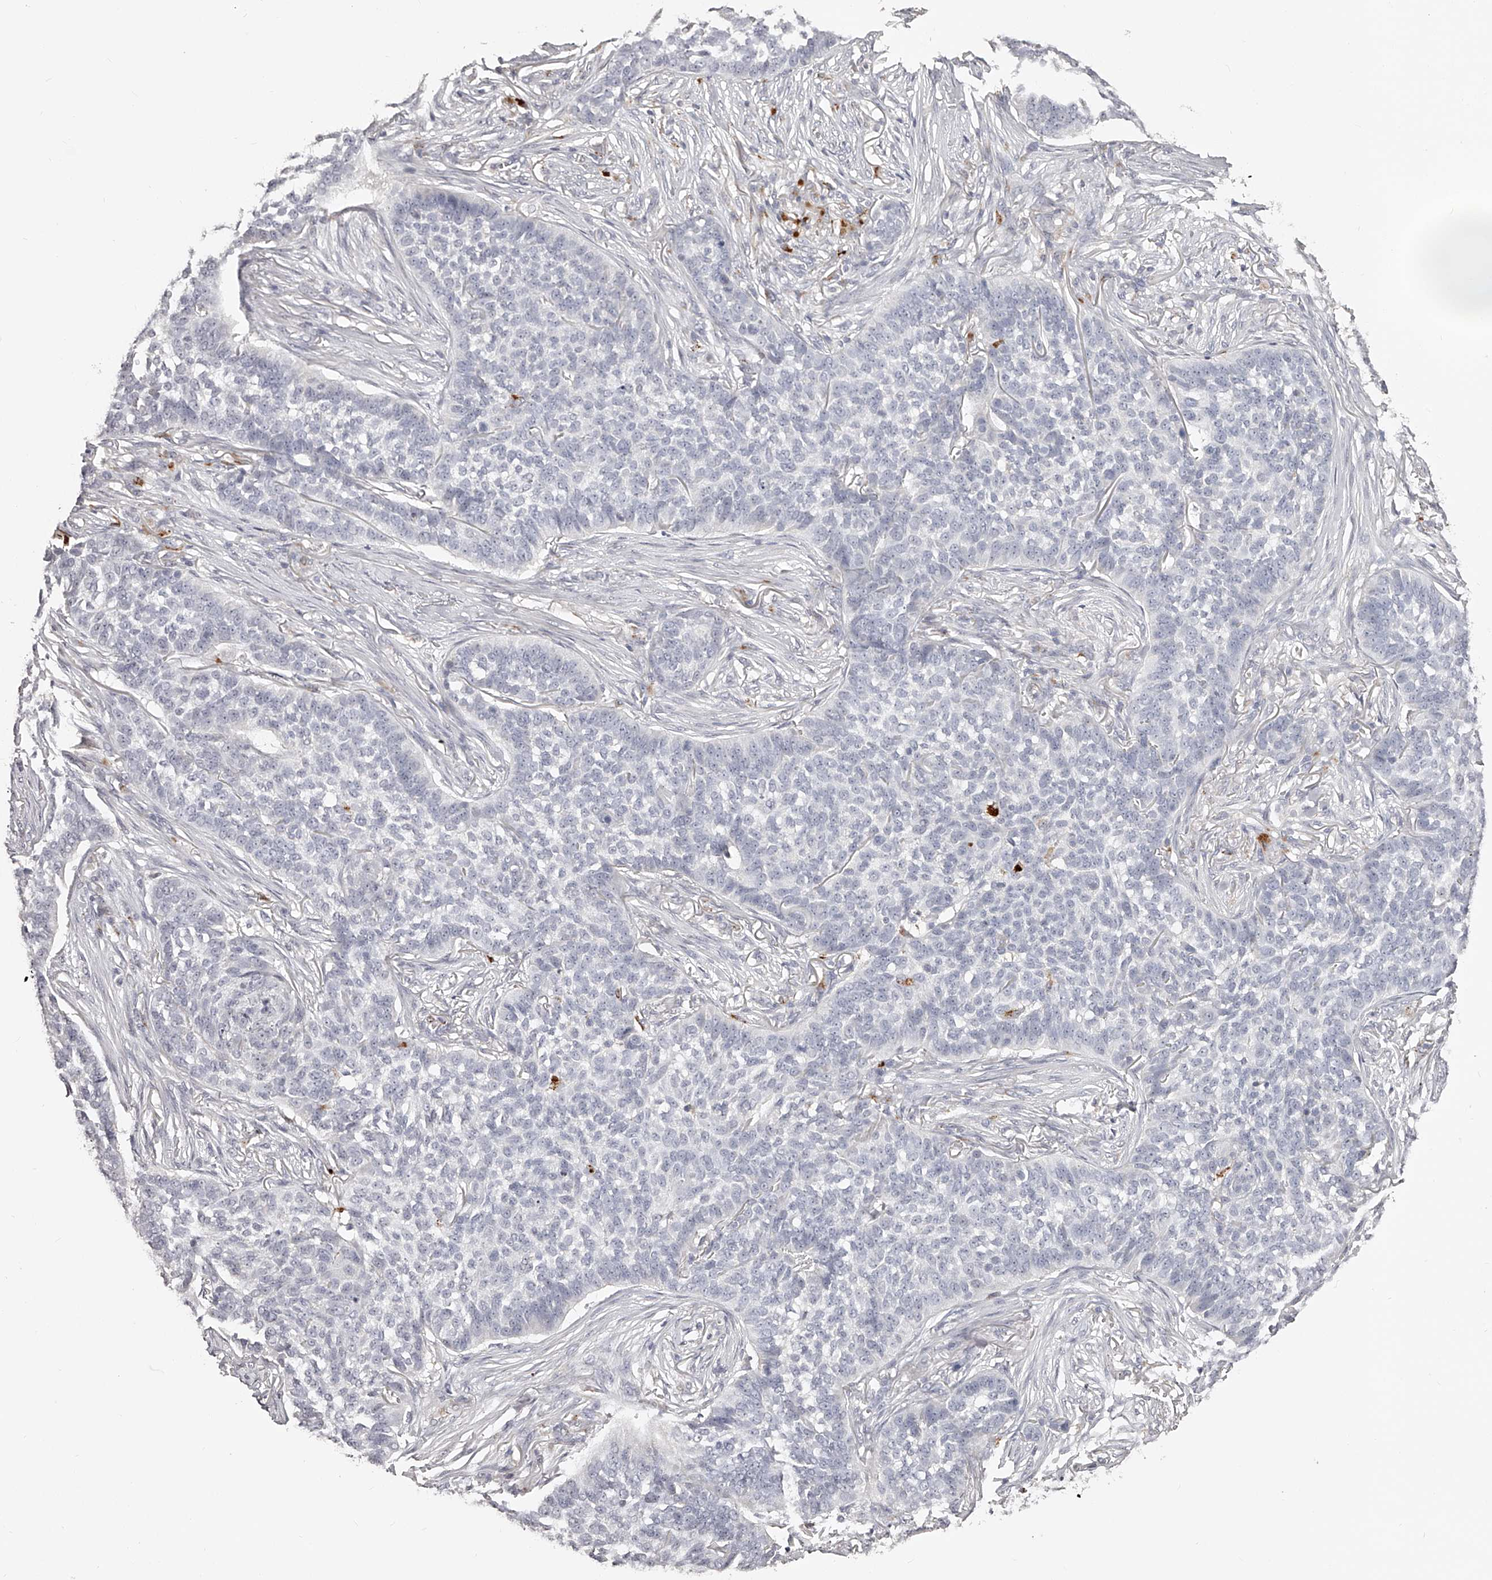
{"staining": {"intensity": "negative", "quantity": "none", "location": "none"}, "tissue": "skin cancer", "cell_type": "Tumor cells", "image_type": "cancer", "snomed": [{"axis": "morphology", "description": "Basal cell carcinoma"}, {"axis": "topography", "description": "Skin"}], "caption": "Immunohistochemistry photomicrograph of neoplastic tissue: skin cancer stained with DAB demonstrates no significant protein staining in tumor cells.", "gene": "SLC35D3", "patient": {"sex": "male", "age": 85}}